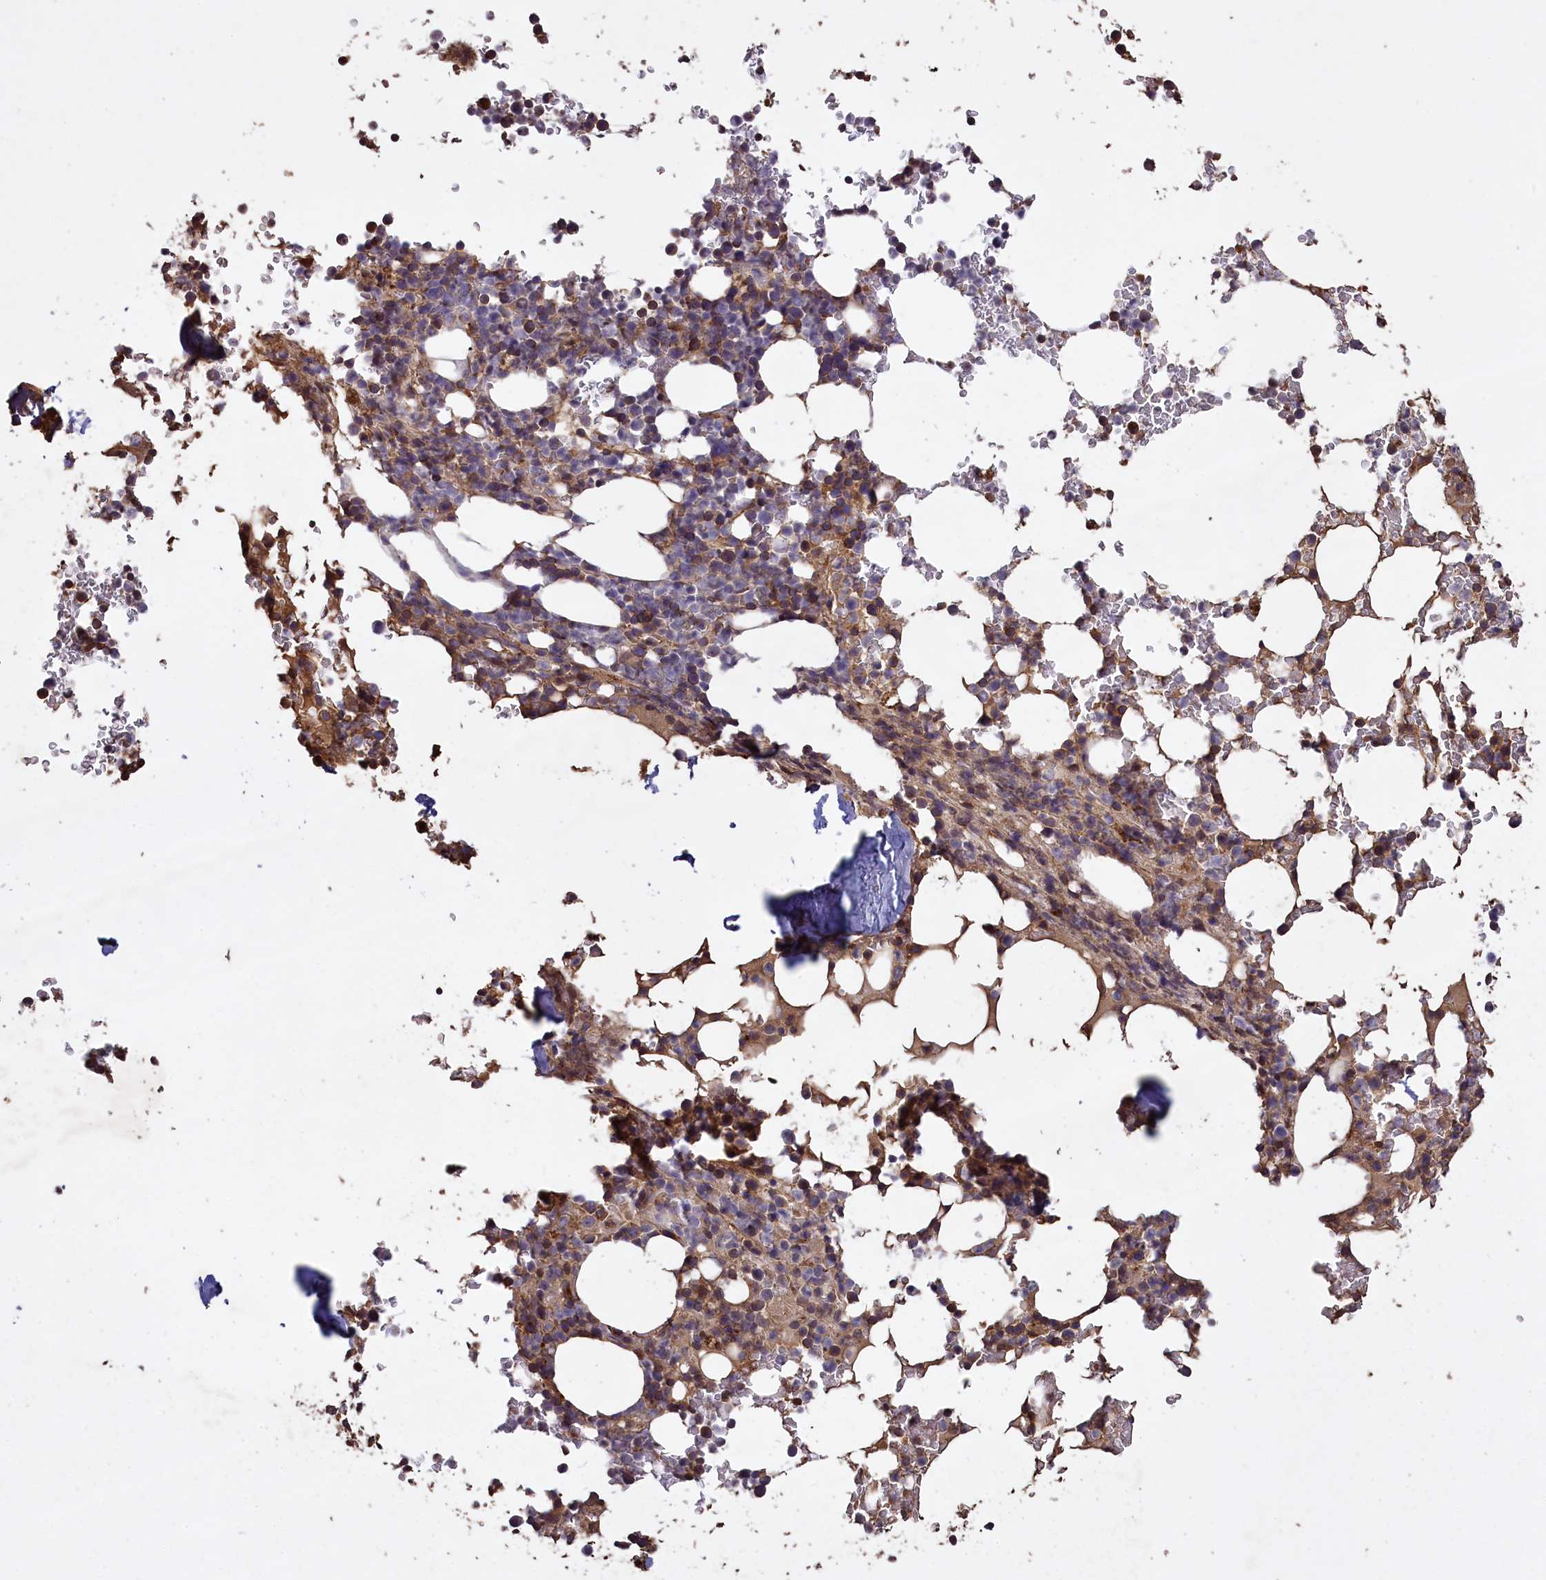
{"staining": {"intensity": "moderate", "quantity": "<25%", "location": "cytoplasmic/membranous"}, "tissue": "bone marrow", "cell_type": "Hematopoietic cells", "image_type": "normal", "snomed": [{"axis": "morphology", "description": "Normal tissue, NOS"}, {"axis": "topography", "description": "Bone marrow"}], "caption": "A brown stain labels moderate cytoplasmic/membranous expression of a protein in hematopoietic cells of unremarkable human bone marrow. (DAB IHC, brown staining for protein, blue staining for nuclei).", "gene": "CLRN2", "patient": {"sex": "male", "age": 58}}